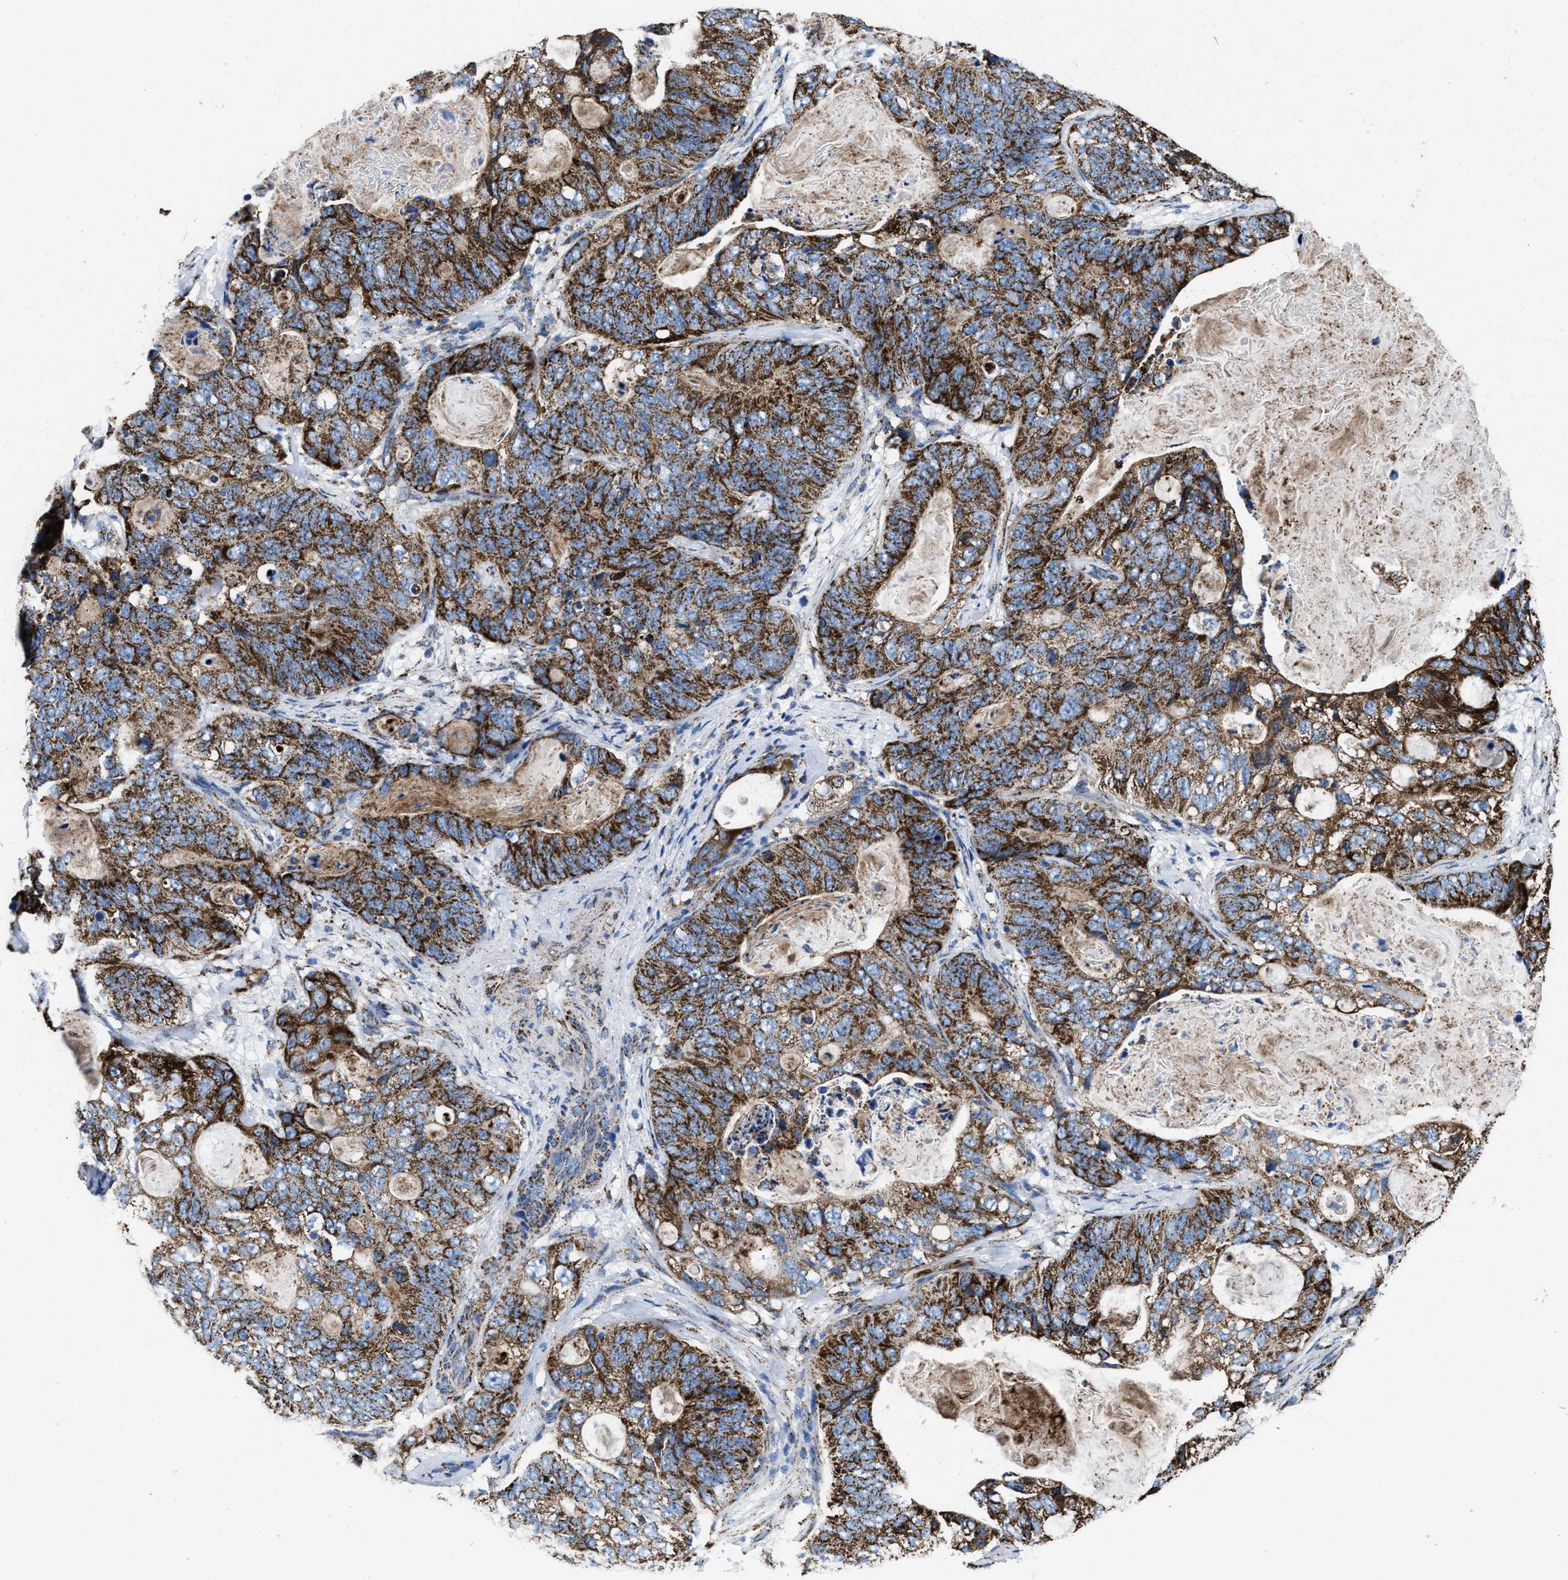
{"staining": {"intensity": "strong", "quantity": ">75%", "location": "cytoplasmic/membranous"}, "tissue": "stomach cancer", "cell_type": "Tumor cells", "image_type": "cancer", "snomed": [{"axis": "morphology", "description": "Normal tissue, NOS"}, {"axis": "morphology", "description": "Adenocarcinoma, NOS"}, {"axis": "topography", "description": "Stomach"}], "caption": "A photomicrograph of human adenocarcinoma (stomach) stained for a protein shows strong cytoplasmic/membranous brown staining in tumor cells. (Stains: DAB in brown, nuclei in blue, Microscopy: brightfield microscopy at high magnification).", "gene": "ALDH1B1", "patient": {"sex": "female", "age": 89}}